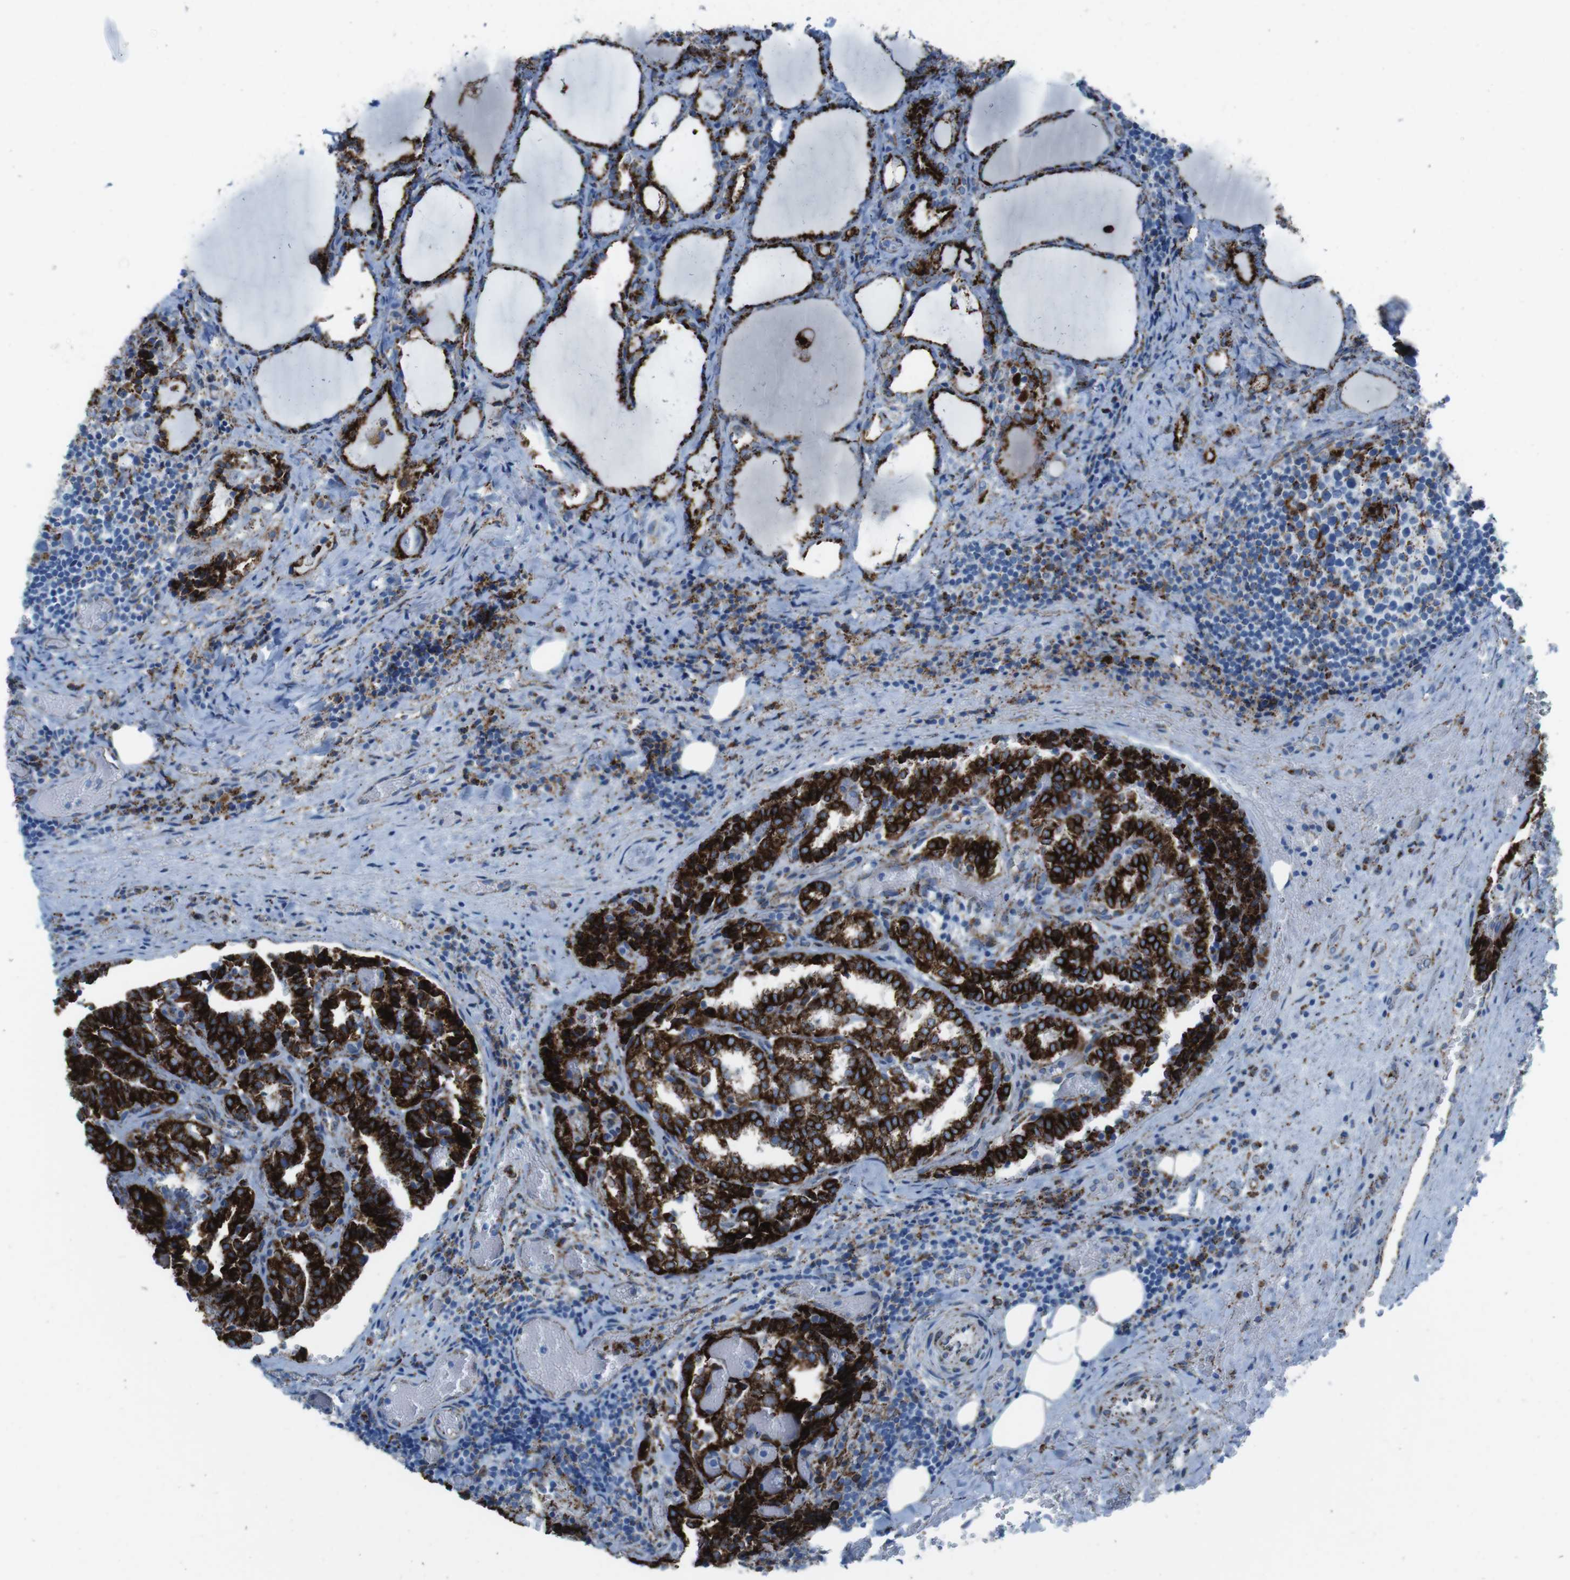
{"staining": {"intensity": "strong", "quantity": ">75%", "location": "cytoplasmic/membranous"}, "tissue": "thyroid cancer", "cell_type": "Tumor cells", "image_type": "cancer", "snomed": [{"axis": "morphology", "description": "Normal tissue, NOS"}, {"axis": "morphology", "description": "Papillary adenocarcinoma, NOS"}, {"axis": "topography", "description": "Thyroid gland"}], "caption": "Immunohistochemical staining of human thyroid papillary adenocarcinoma exhibits high levels of strong cytoplasmic/membranous staining in about >75% of tumor cells.", "gene": "SCARB2", "patient": {"sex": "female", "age": 30}}